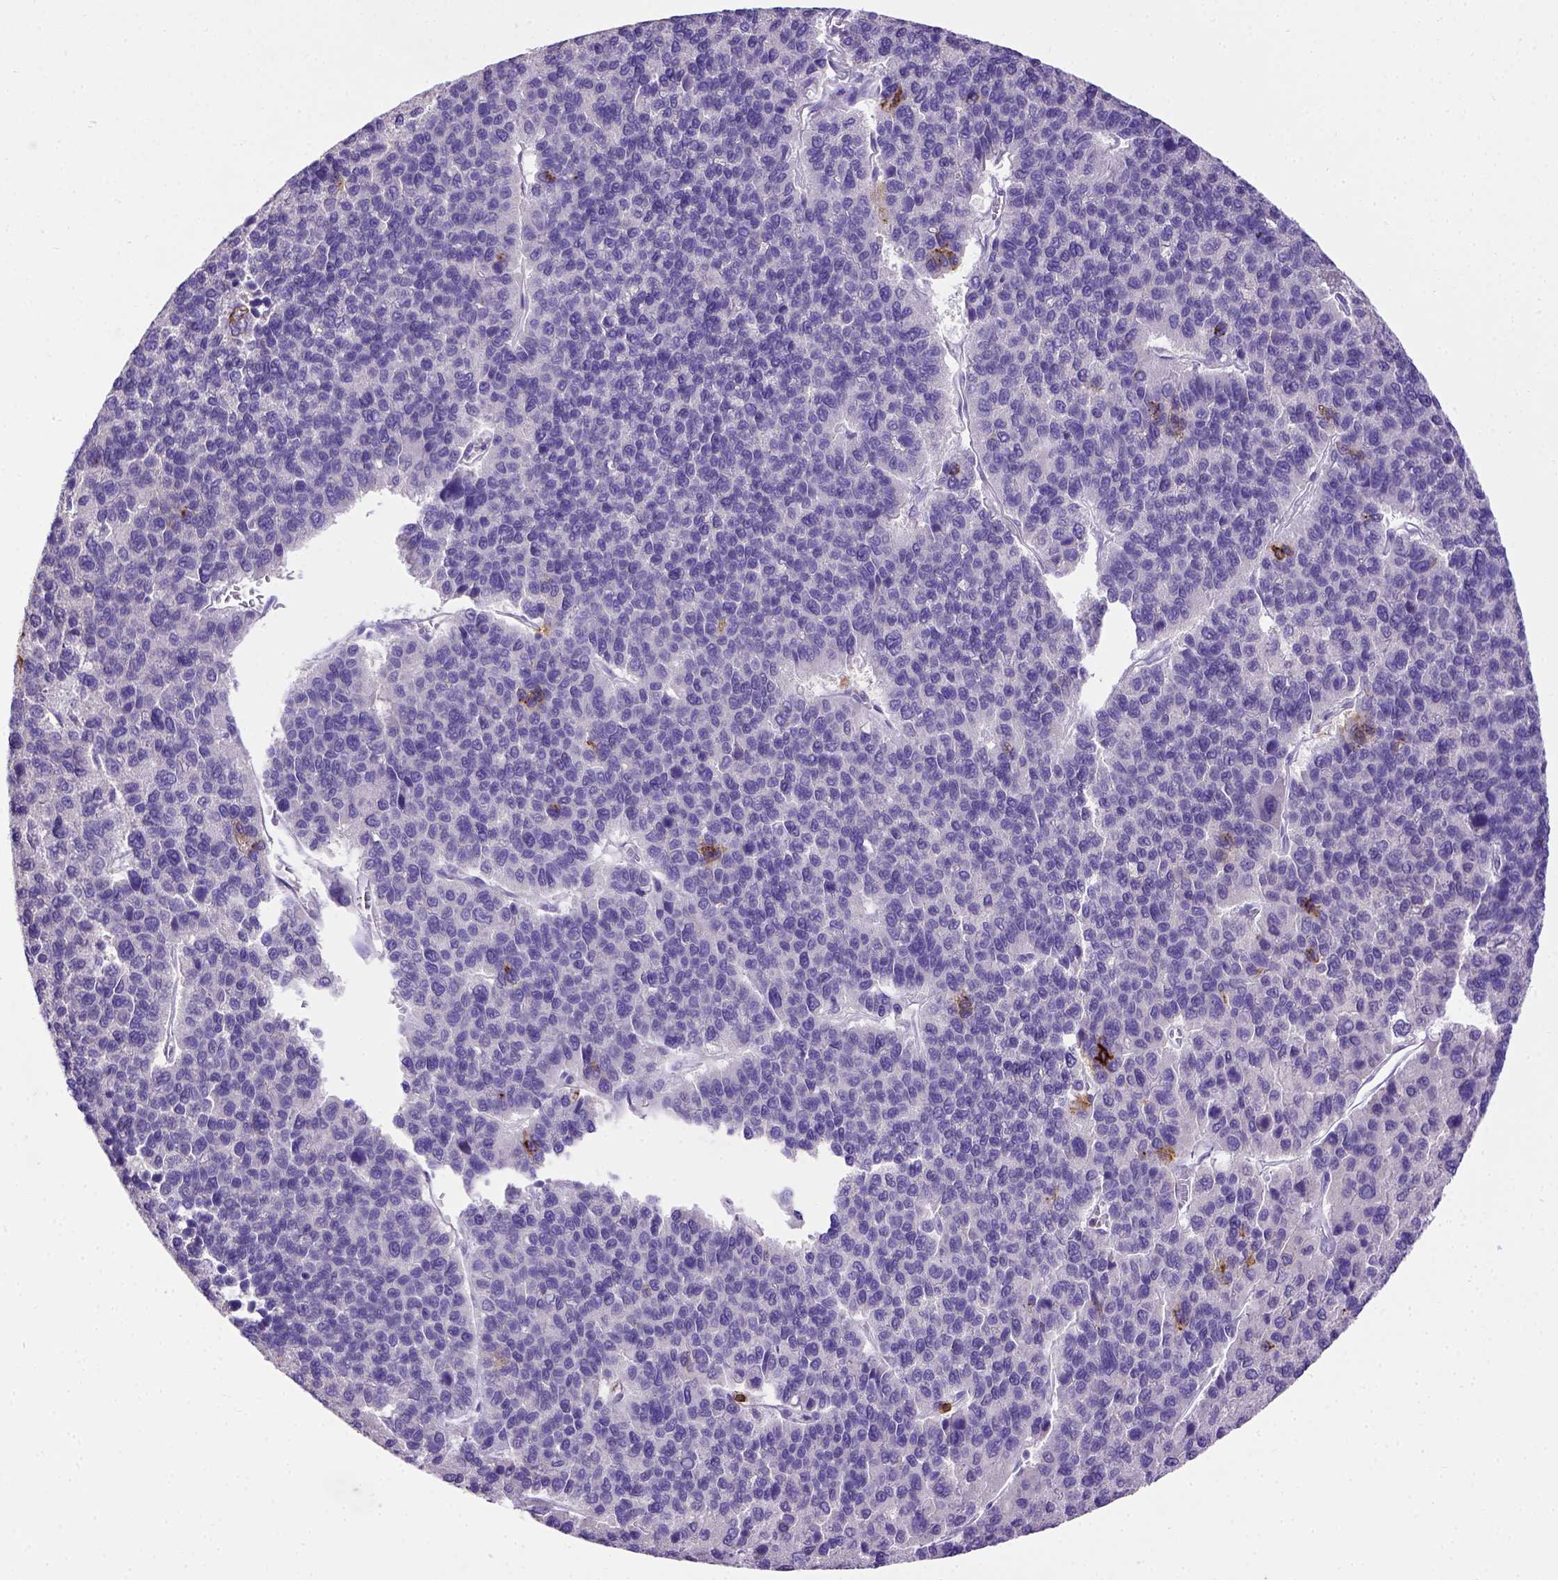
{"staining": {"intensity": "negative", "quantity": "none", "location": "none"}, "tissue": "liver cancer", "cell_type": "Tumor cells", "image_type": "cancer", "snomed": [{"axis": "morphology", "description": "Carcinoma, Hepatocellular, NOS"}, {"axis": "topography", "description": "Liver"}], "caption": "Immunohistochemical staining of human liver cancer shows no significant positivity in tumor cells. (Stains: DAB immunohistochemistry (IHC) with hematoxylin counter stain, Microscopy: brightfield microscopy at high magnification).", "gene": "B3GAT1", "patient": {"sex": "female", "age": 41}}